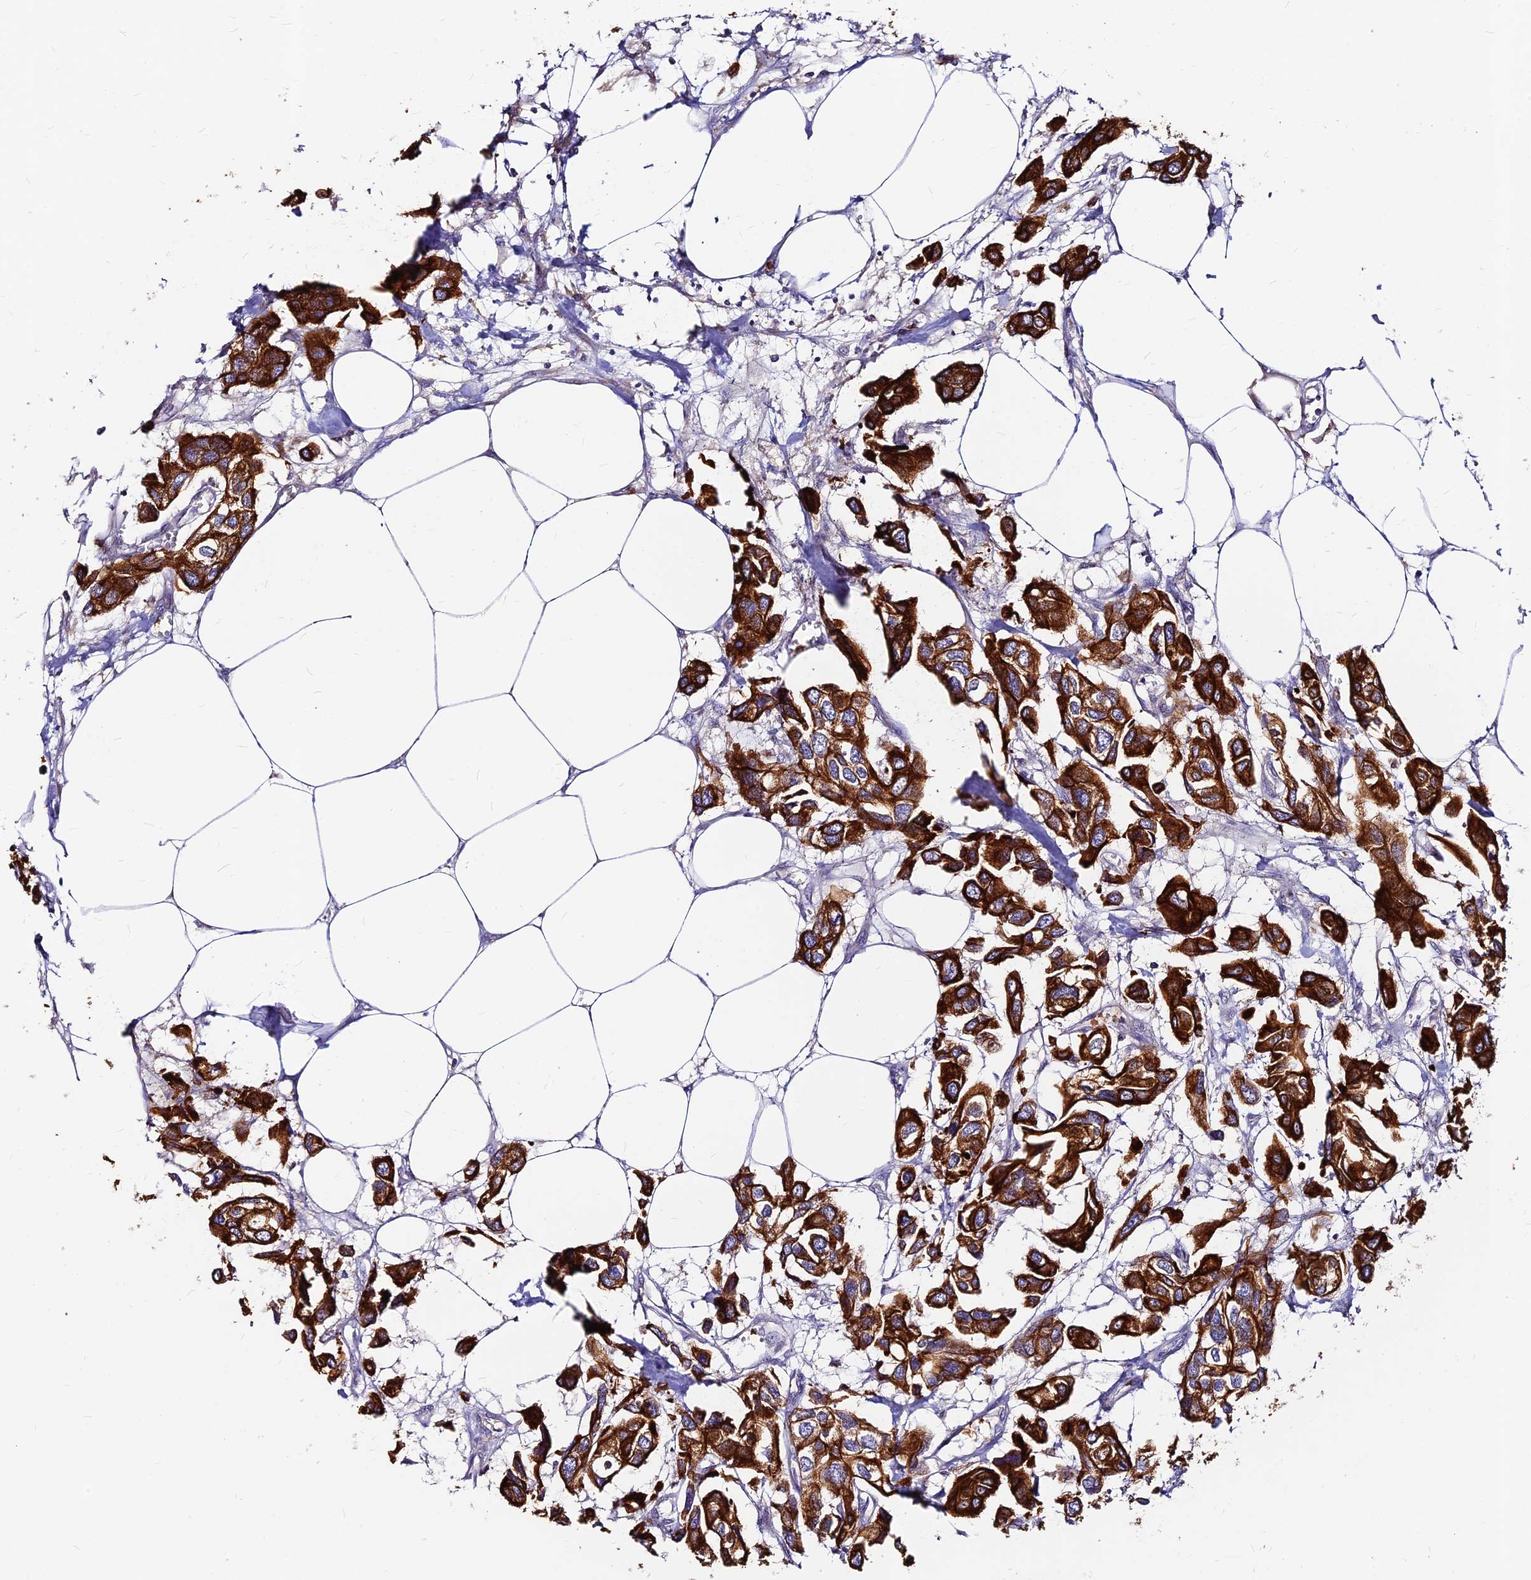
{"staining": {"intensity": "strong", "quantity": ">75%", "location": "cytoplasmic/membranous"}, "tissue": "urothelial cancer", "cell_type": "Tumor cells", "image_type": "cancer", "snomed": [{"axis": "morphology", "description": "Urothelial carcinoma, High grade"}, {"axis": "topography", "description": "Urinary bladder"}], "caption": "Strong cytoplasmic/membranous expression for a protein is appreciated in about >75% of tumor cells of high-grade urothelial carcinoma using immunohistochemistry (IHC).", "gene": "DENND2D", "patient": {"sex": "male", "age": 67}}